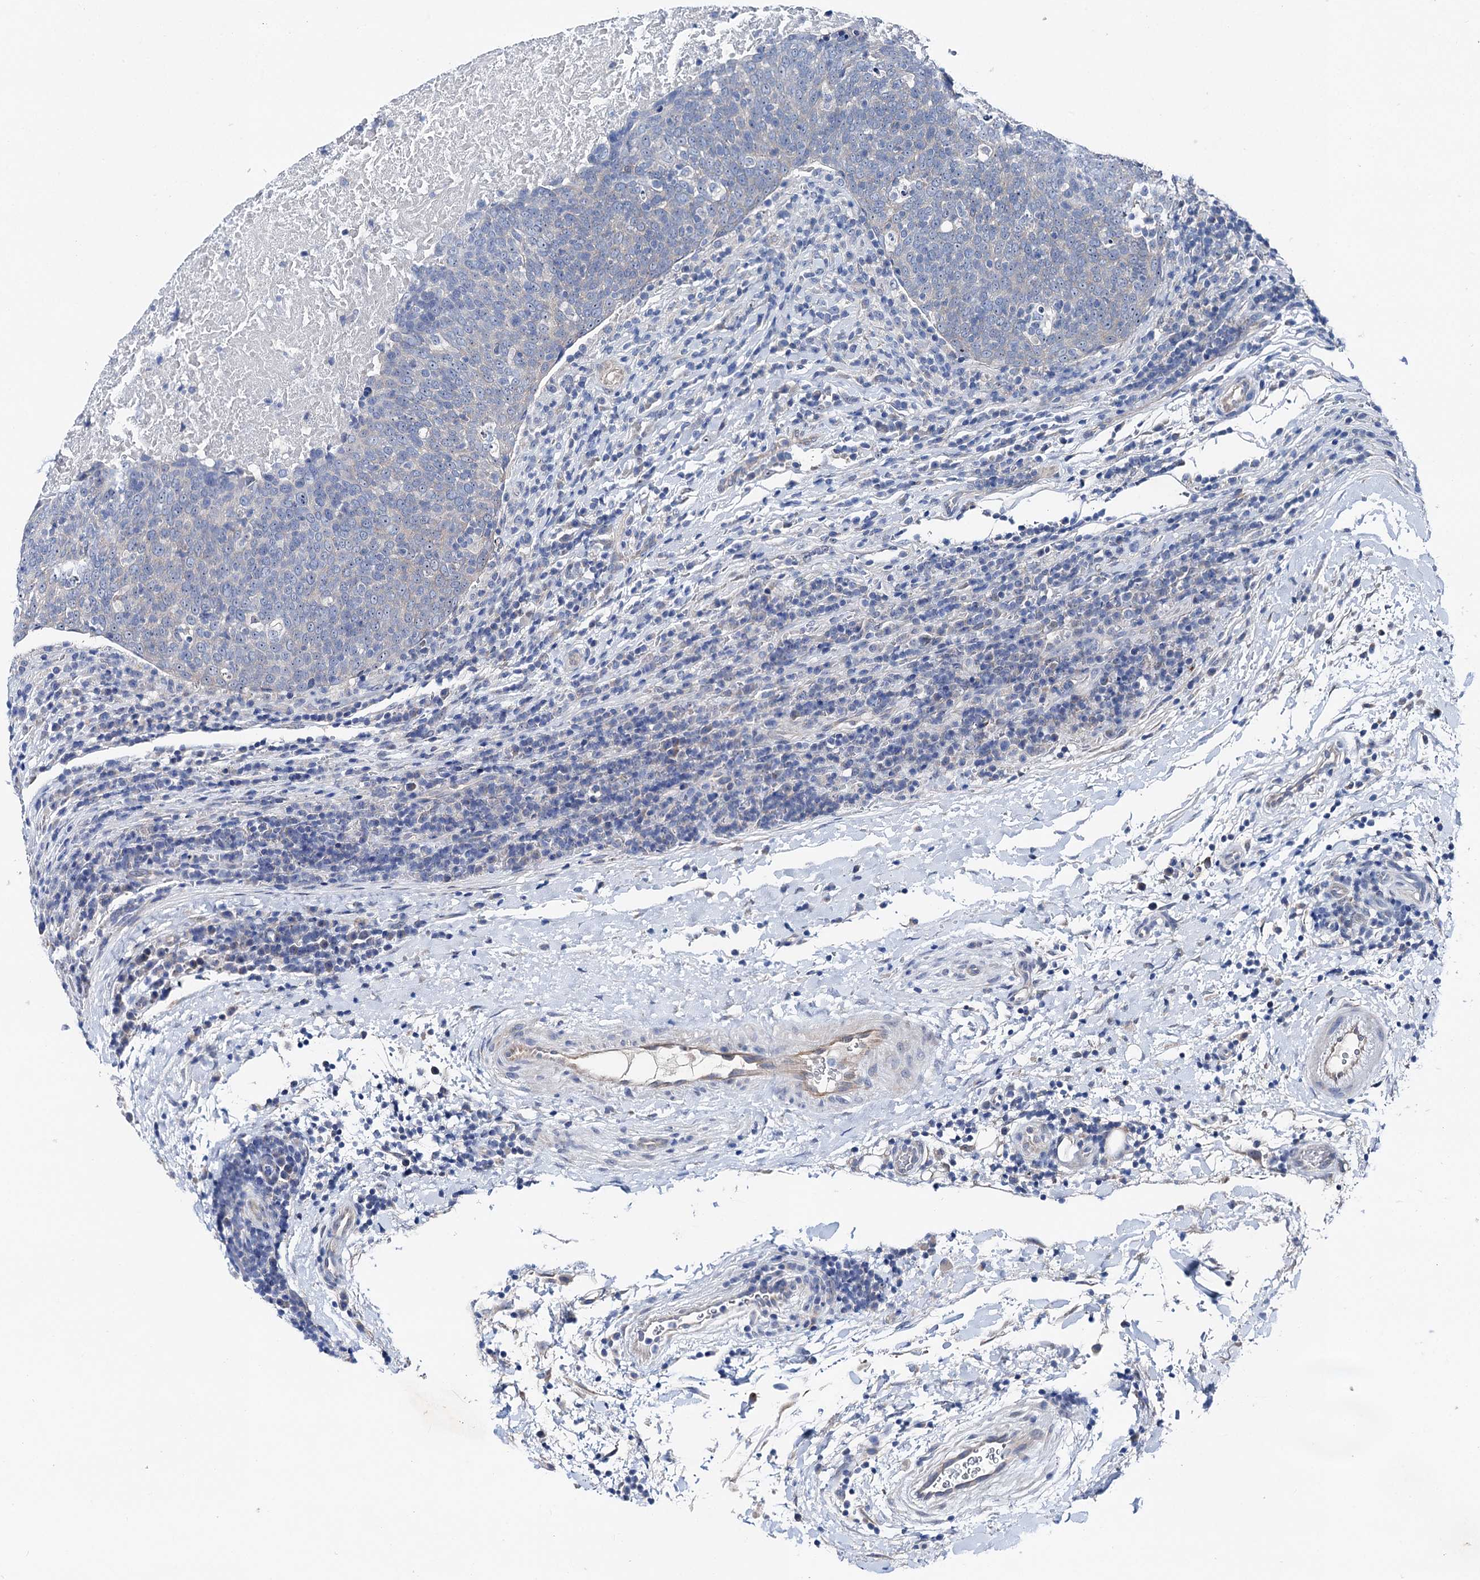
{"staining": {"intensity": "negative", "quantity": "none", "location": "none"}, "tissue": "head and neck cancer", "cell_type": "Tumor cells", "image_type": "cancer", "snomed": [{"axis": "morphology", "description": "Squamous cell carcinoma, NOS"}, {"axis": "morphology", "description": "Squamous cell carcinoma, metastatic, NOS"}, {"axis": "topography", "description": "Lymph node"}, {"axis": "topography", "description": "Head-Neck"}], "caption": "High power microscopy micrograph of an immunohistochemistry micrograph of metastatic squamous cell carcinoma (head and neck), revealing no significant positivity in tumor cells.", "gene": "SHROOM1", "patient": {"sex": "male", "age": 62}}